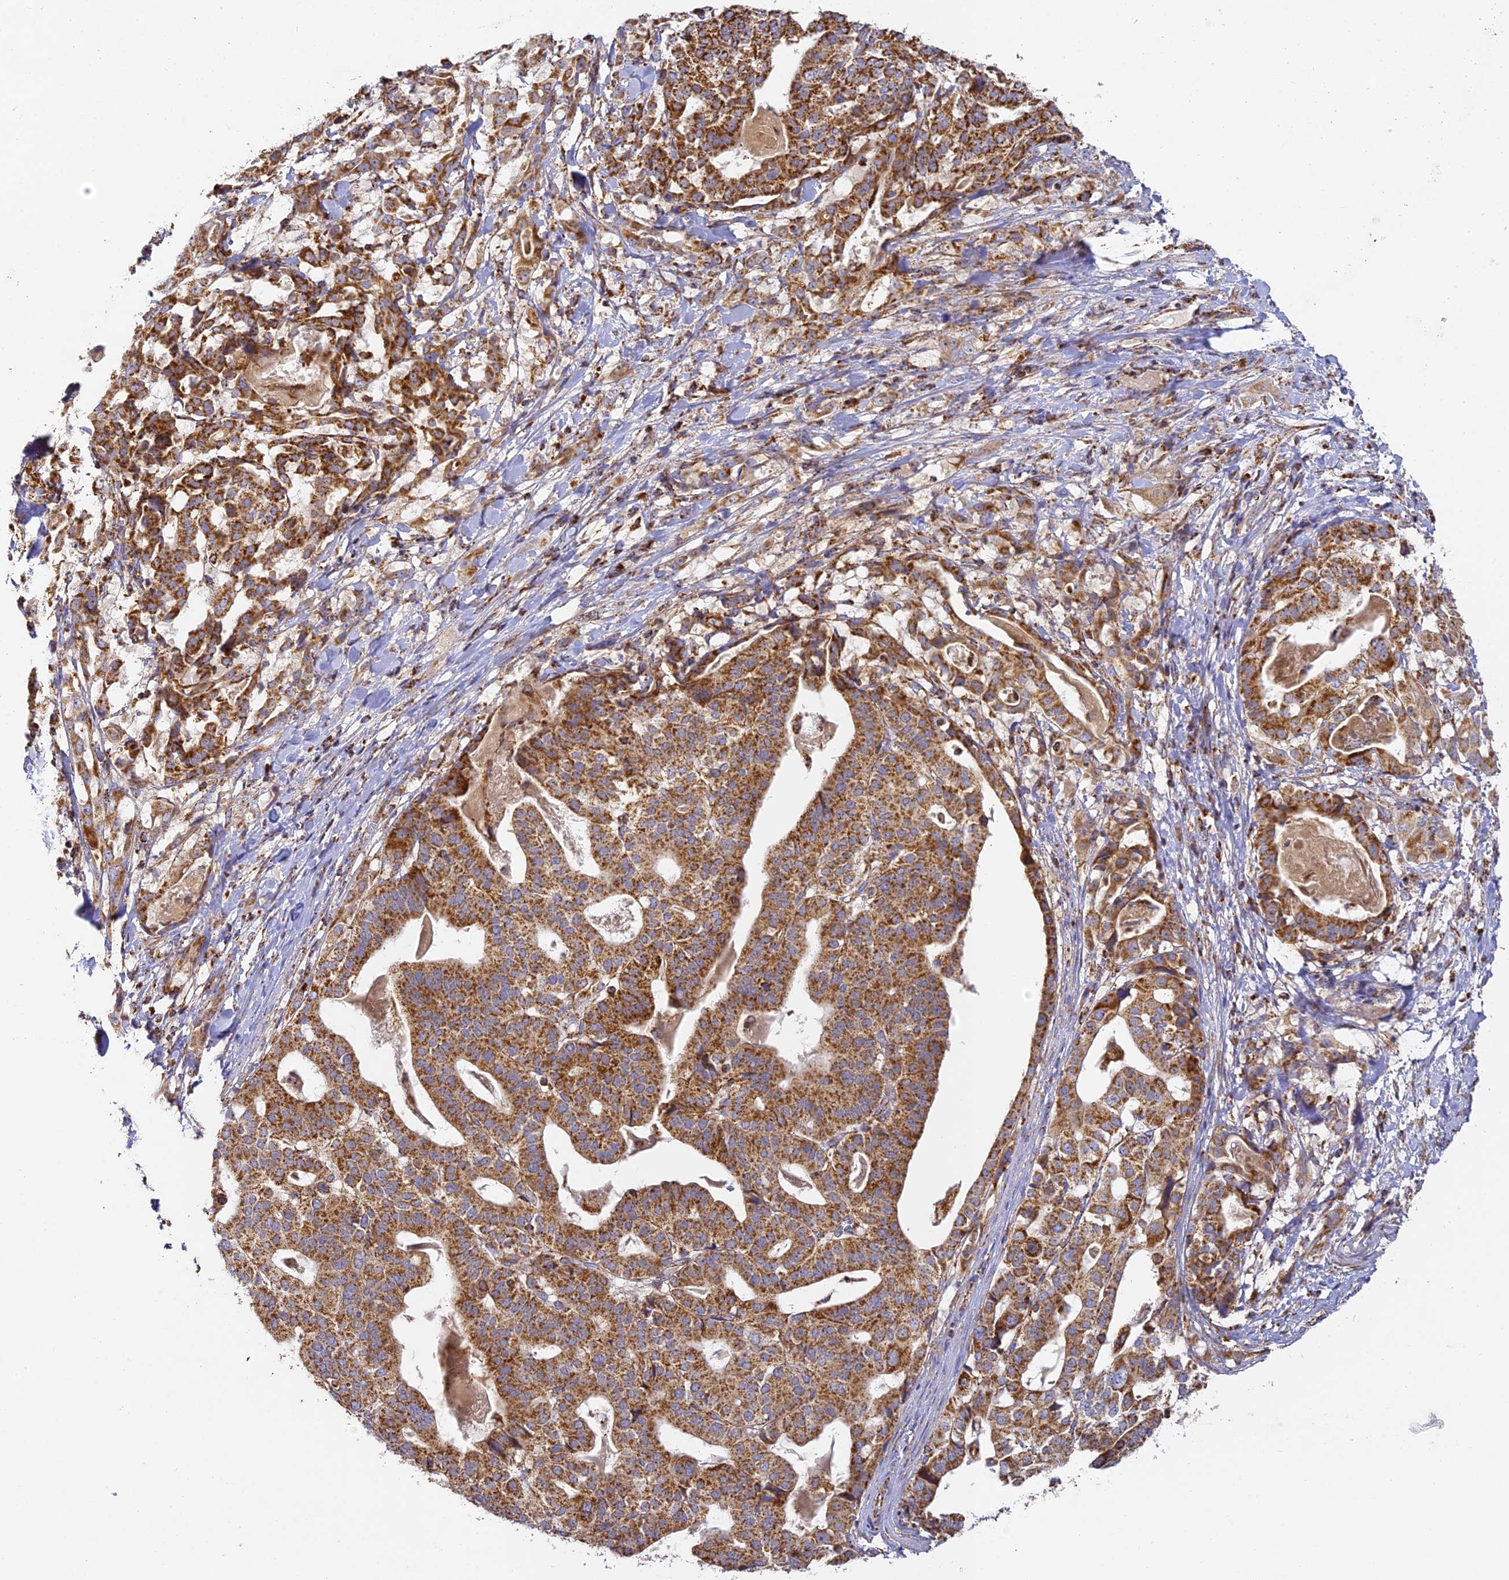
{"staining": {"intensity": "strong", "quantity": ">75%", "location": "cytoplasmic/membranous"}, "tissue": "stomach cancer", "cell_type": "Tumor cells", "image_type": "cancer", "snomed": [{"axis": "morphology", "description": "Adenocarcinoma, NOS"}, {"axis": "topography", "description": "Stomach"}], "caption": "IHC (DAB (3,3'-diaminobenzidine)) staining of stomach cancer demonstrates strong cytoplasmic/membranous protein expression in about >75% of tumor cells.", "gene": "DONSON", "patient": {"sex": "male", "age": 48}}